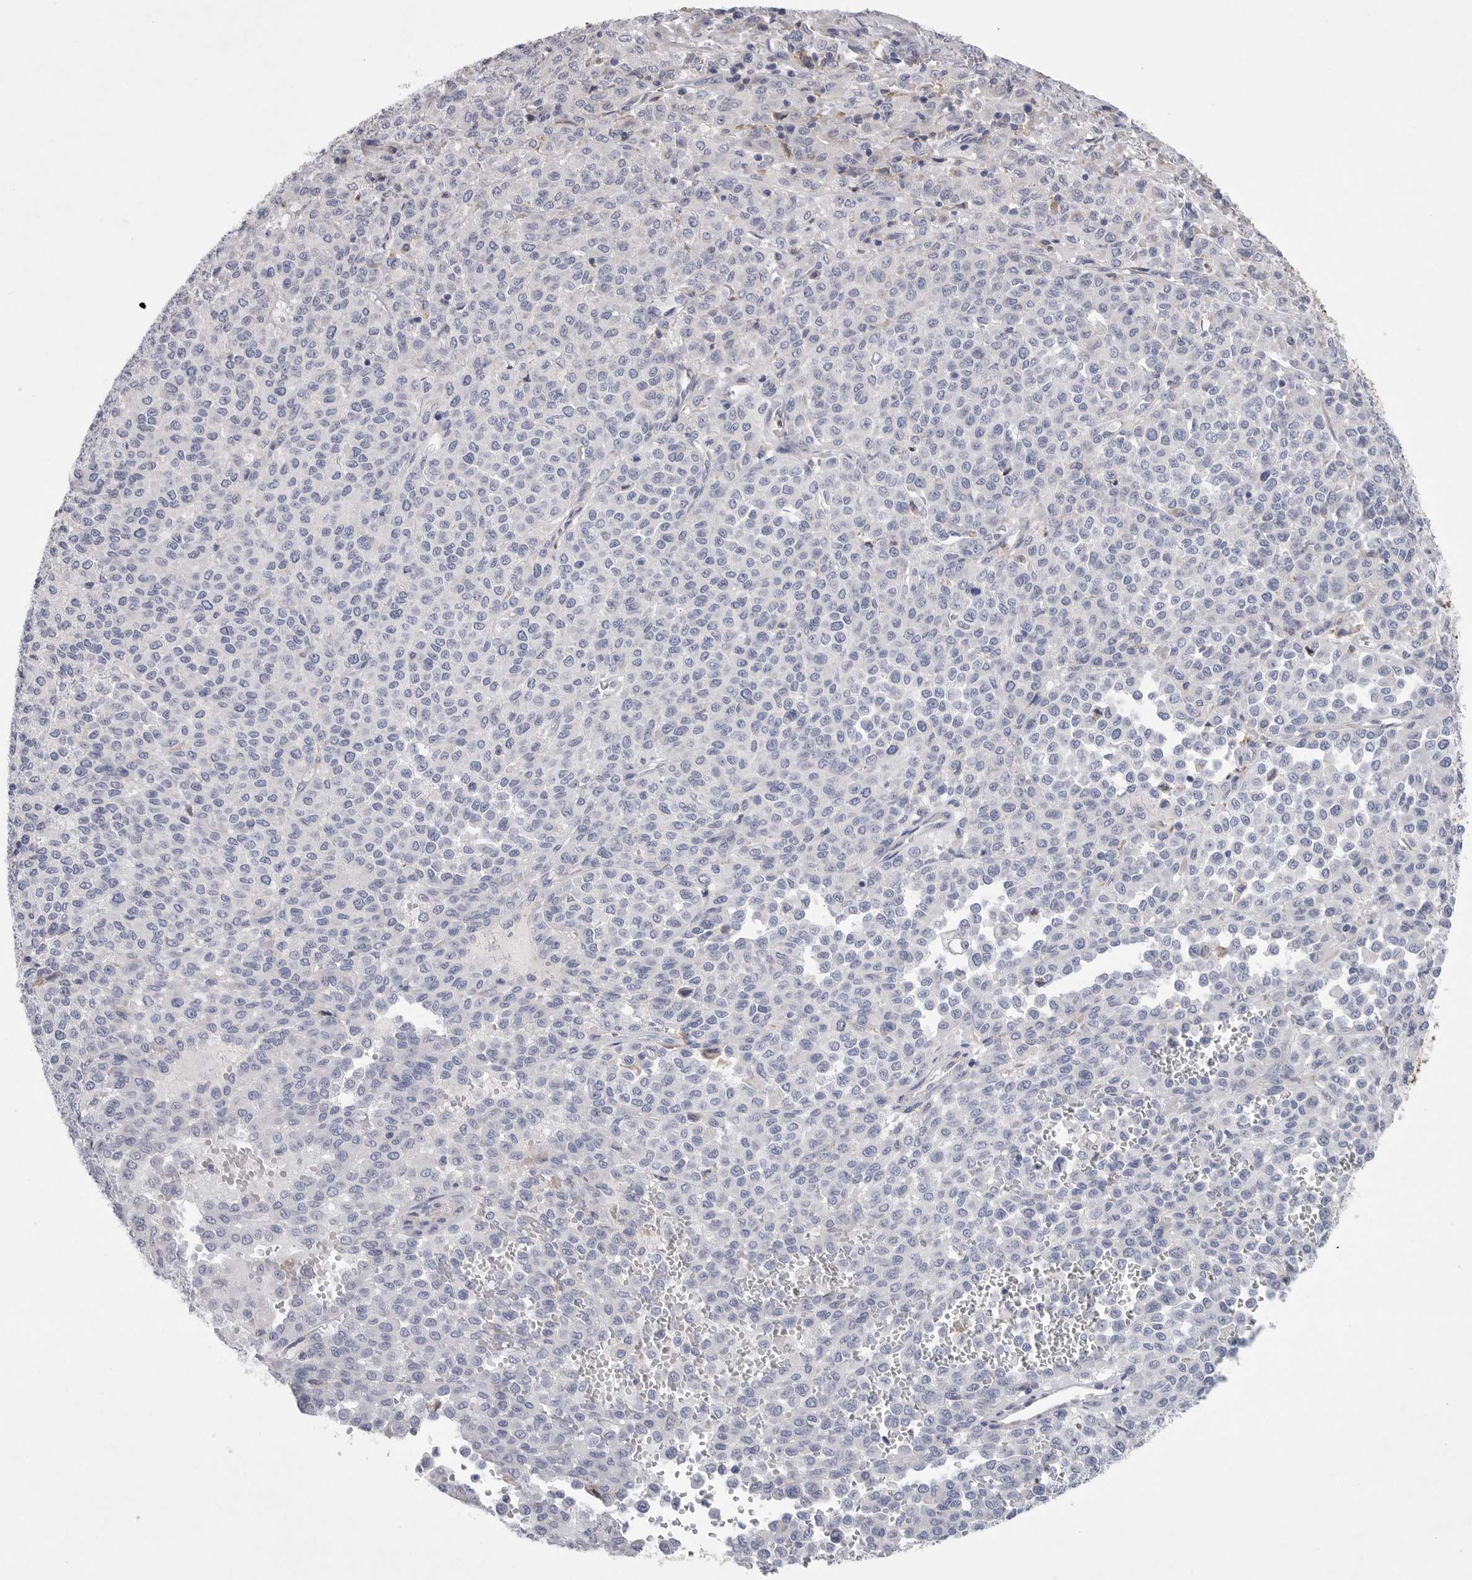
{"staining": {"intensity": "negative", "quantity": "none", "location": "none"}, "tissue": "melanoma", "cell_type": "Tumor cells", "image_type": "cancer", "snomed": [{"axis": "morphology", "description": "Malignant melanoma, Metastatic site"}, {"axis": "topography", "description": "Pancreas"}], "caption": "This is an immunohistochemistry (IHC) micrograph of melanoma. There is no expression in tumor cells.", "gene": "CAMK2B", "patient": {"sex": "female", "age": 30}}